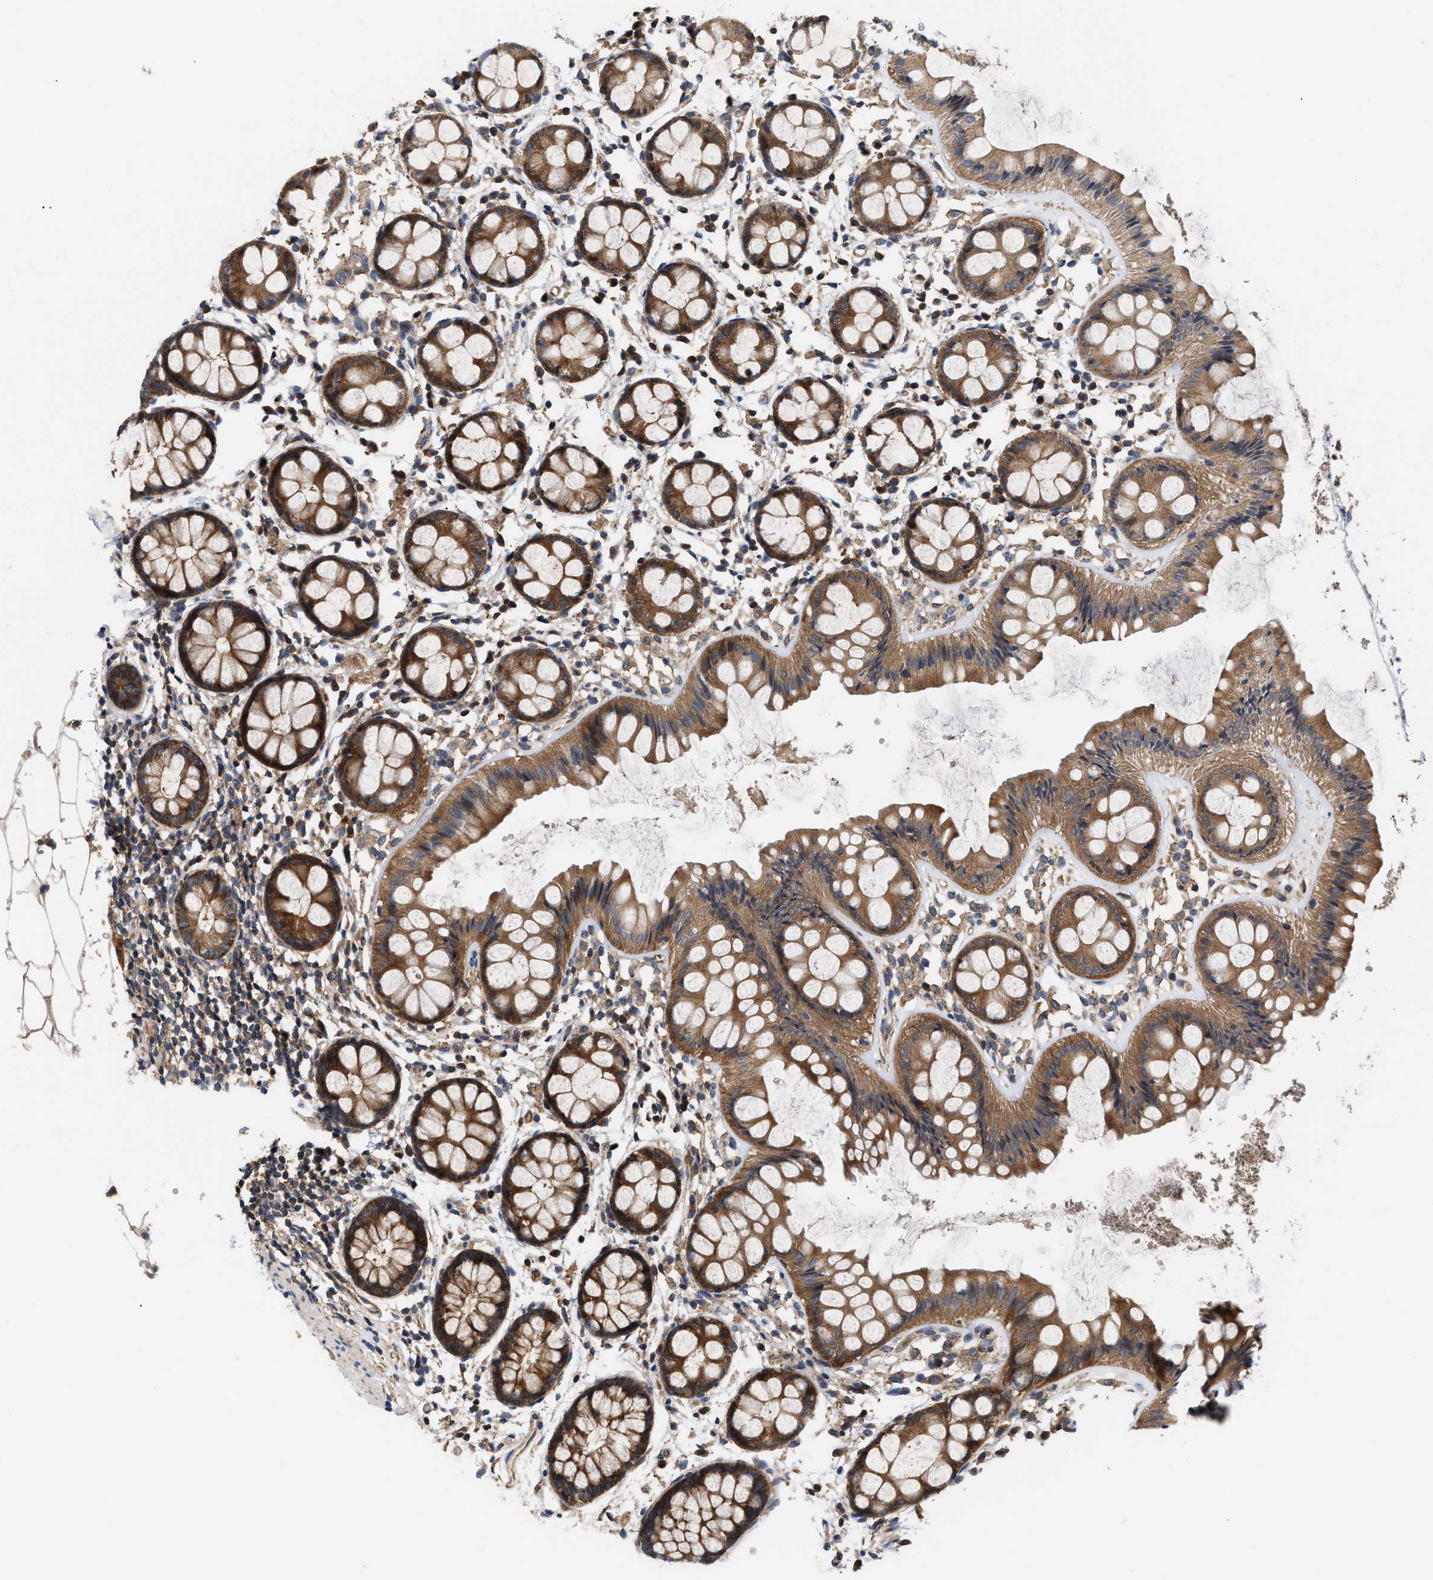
{"staining": {"intensity": "strong", "quantity": ">75%", "location": "cytoplasmic/membranous"}, "tissue": "rectum", "cell_type": "Glandular cells", "image_type": "normal", "snomed": [{"axis": "morphology", "description": "Normal tissue, NOS"}, {"axis": "topography", "description": "Rectum"}], "caption": "Immunohistochemistry photomicrograph of benign rectum: human rectum stained using IHC reveals high levels of strong protein expression localized specifically in the cytoplasmic/membranous of glandular cells, appearing as a cytoplasmic/membranous brown color.", "gene": "LAPTM4B", "patient": {"sex": "female", "age": 66}}